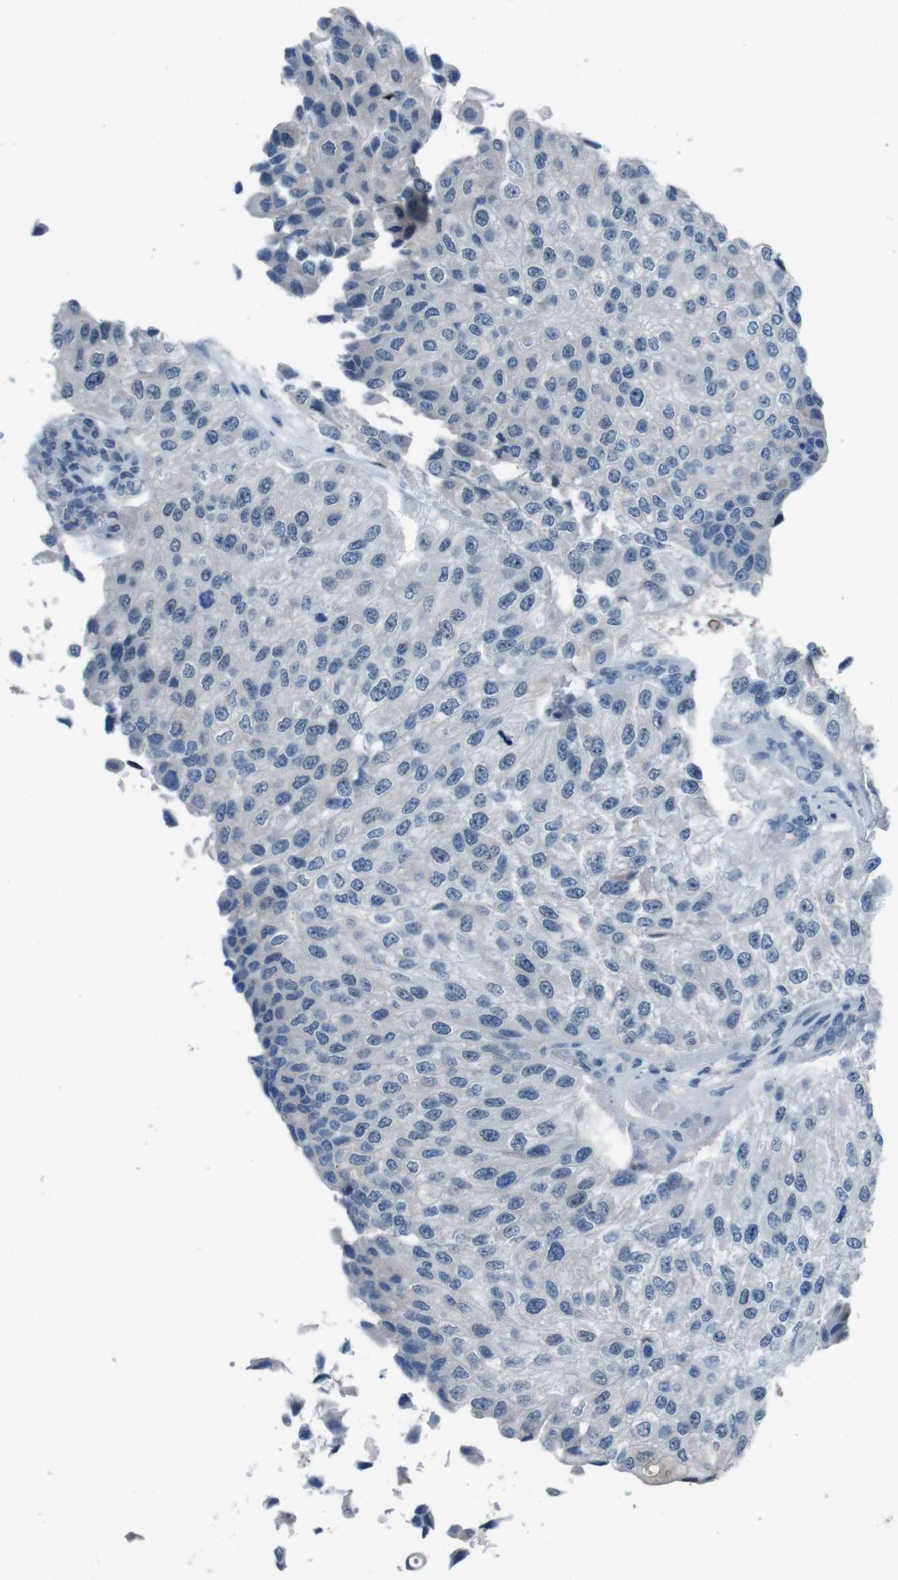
{"staining": {"intensity": "negative", "quantity": "none", "location": "none"}, "tissue": "urothelial cancer", "cell_type": "Tumor cells", "image_type": "cancer", "snomed": [{"axis": "morphology", "description": "Urothelial carcinoma, High grade"}, {"axis": "topography", "description": "Kidney"}, {"axis": "topography", "description": "Urinary bladder"}], "caption": "This is a image of immunohistochemistry (IHC) staining of urothelial cancer, which shows no staining in tumor cells.", "gene": "CDHR2", "patient": {"sex": "male", "age": 77}}